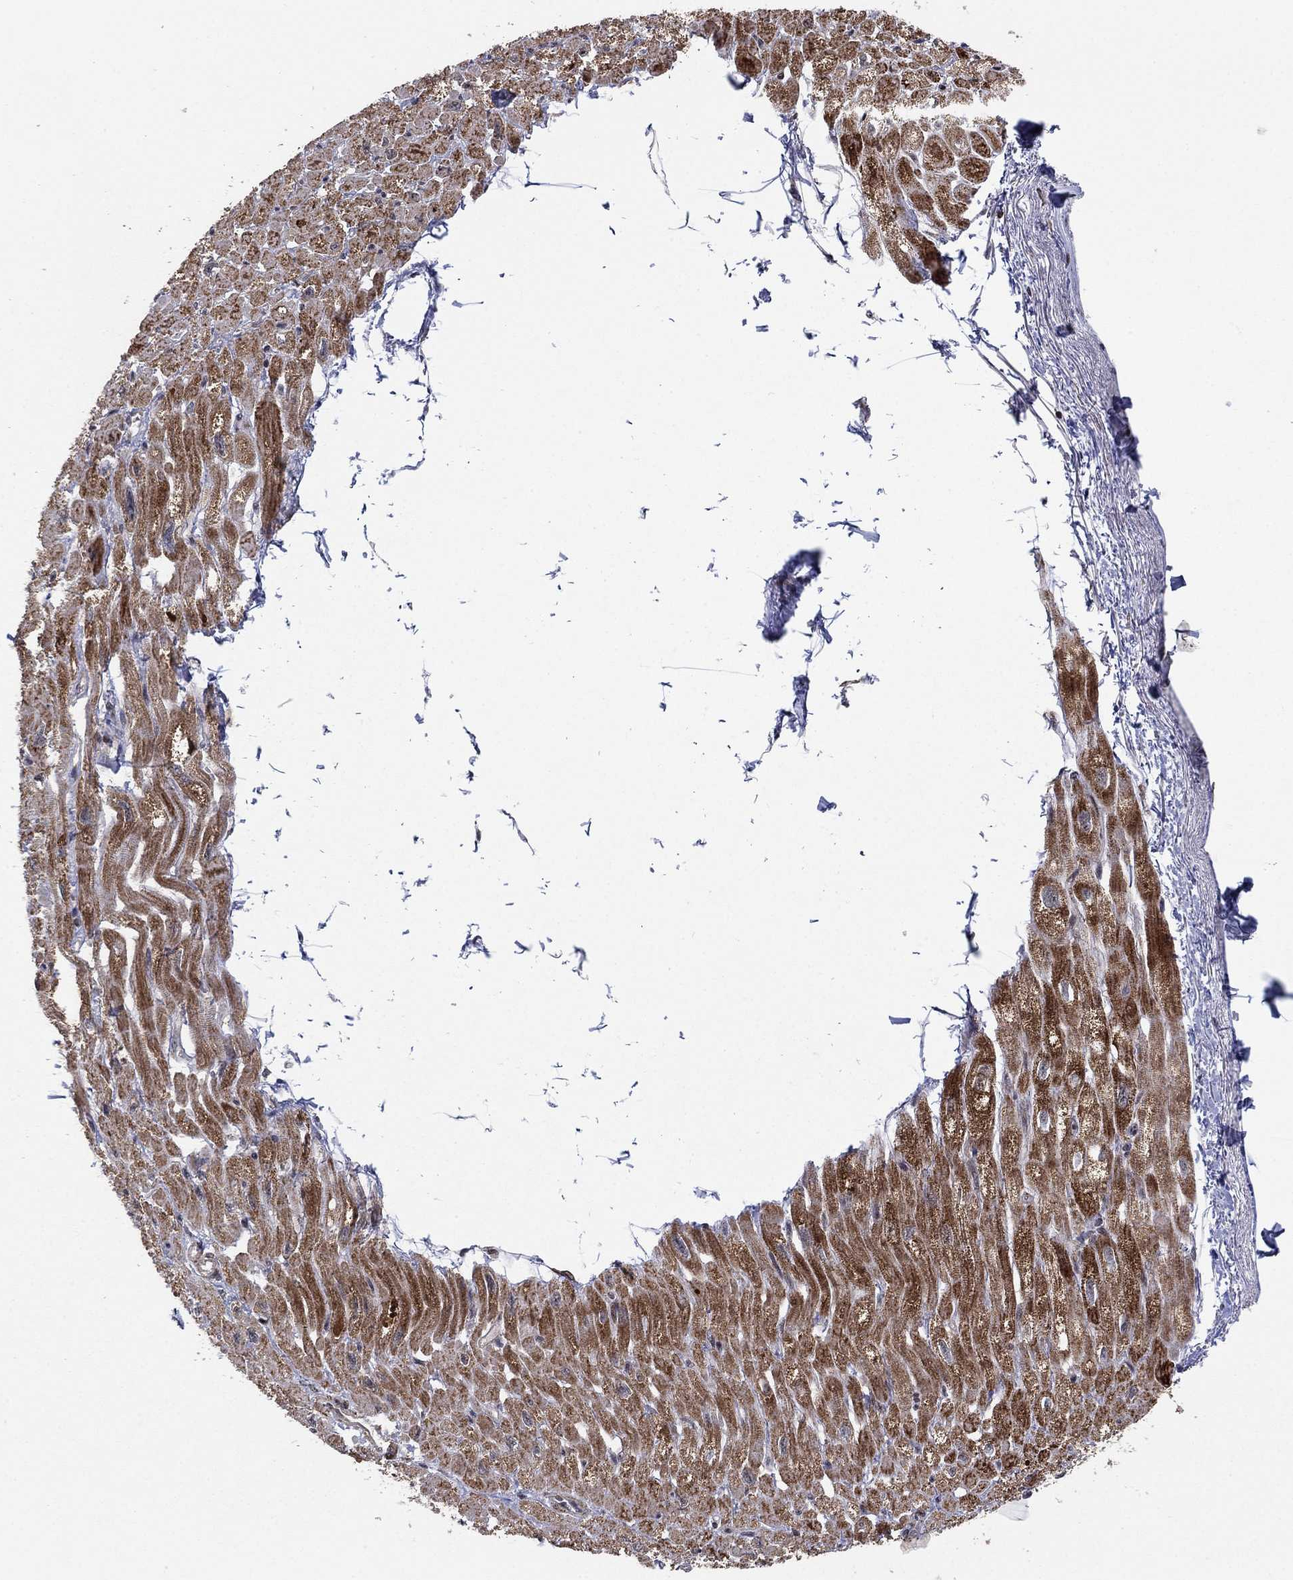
{"staining": {"intensity": "moderate", "quantity": ">75%", "location": "cytoplasmic/membranous"}, "tissue": "heart muscle", "cell_type": "Cardiomyocytes", "image_type": "normal", "snomed": [{"axis": "morphology", "description": "Normal tissue, NOS"}, {"axis": "topography", "description": "Heart"}], "caption": "Immunohistochemistry (IHC) histopathology image of normal heart muscle: human heart muscle stained using IHC demonstrates medium levels of moderate protein expression localized specifically in the cytoplasmic/membranous of cardiomyocytes, appearing as a cytoplasmic/membranous brown color.", "gene": "ZNF395", "patient": {"sex": "male", "age": 66}}